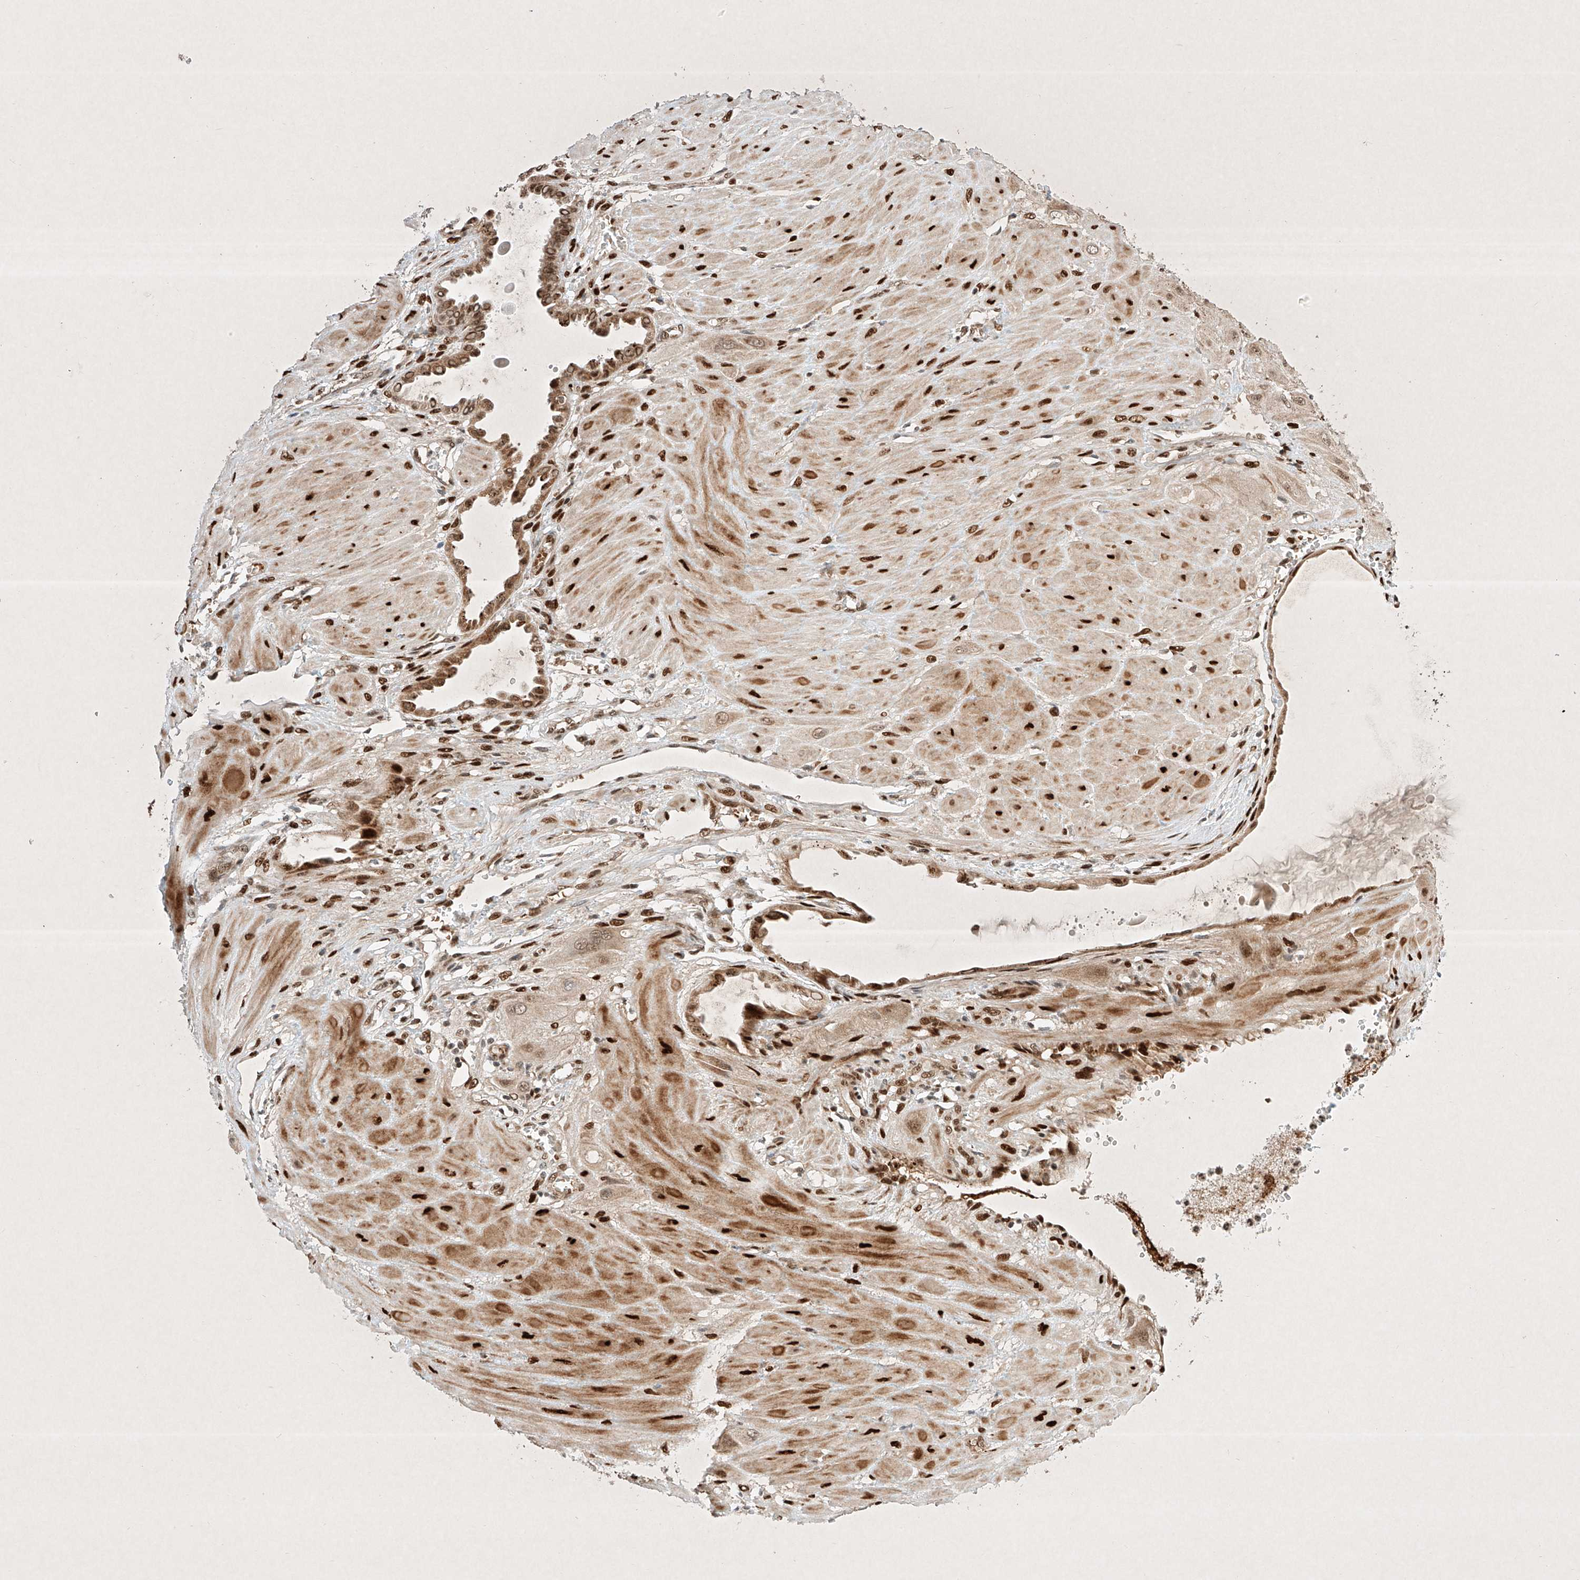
{"staining": {"intensity": "moderate", "quantity": ">75%", "location": "cytoplasmic/membranous,nuclear"}, "tissue": "cervical cancer", "cell_type": "Tumor cells", "image_type": "cancer", "snomed": [{"axis": "morphology", "description": "Squamous cell carcinoma, NOS"}, {"axis": "topography", "description": "Cervix"}], "caption": "High-magnification brightfield microscopy of cervical cancer (squamous cell carcinoma) stained with DAB (3,3'-diaminobenzidine) (brown) and counterstained with hematoxylin (blue). tumor cells exhibit moderate cytoplasmic/membranous and nuclear staining is present in about>75% of cells.", "gene": "EPG5", "patient": {"sex": "female", "age": 34}}